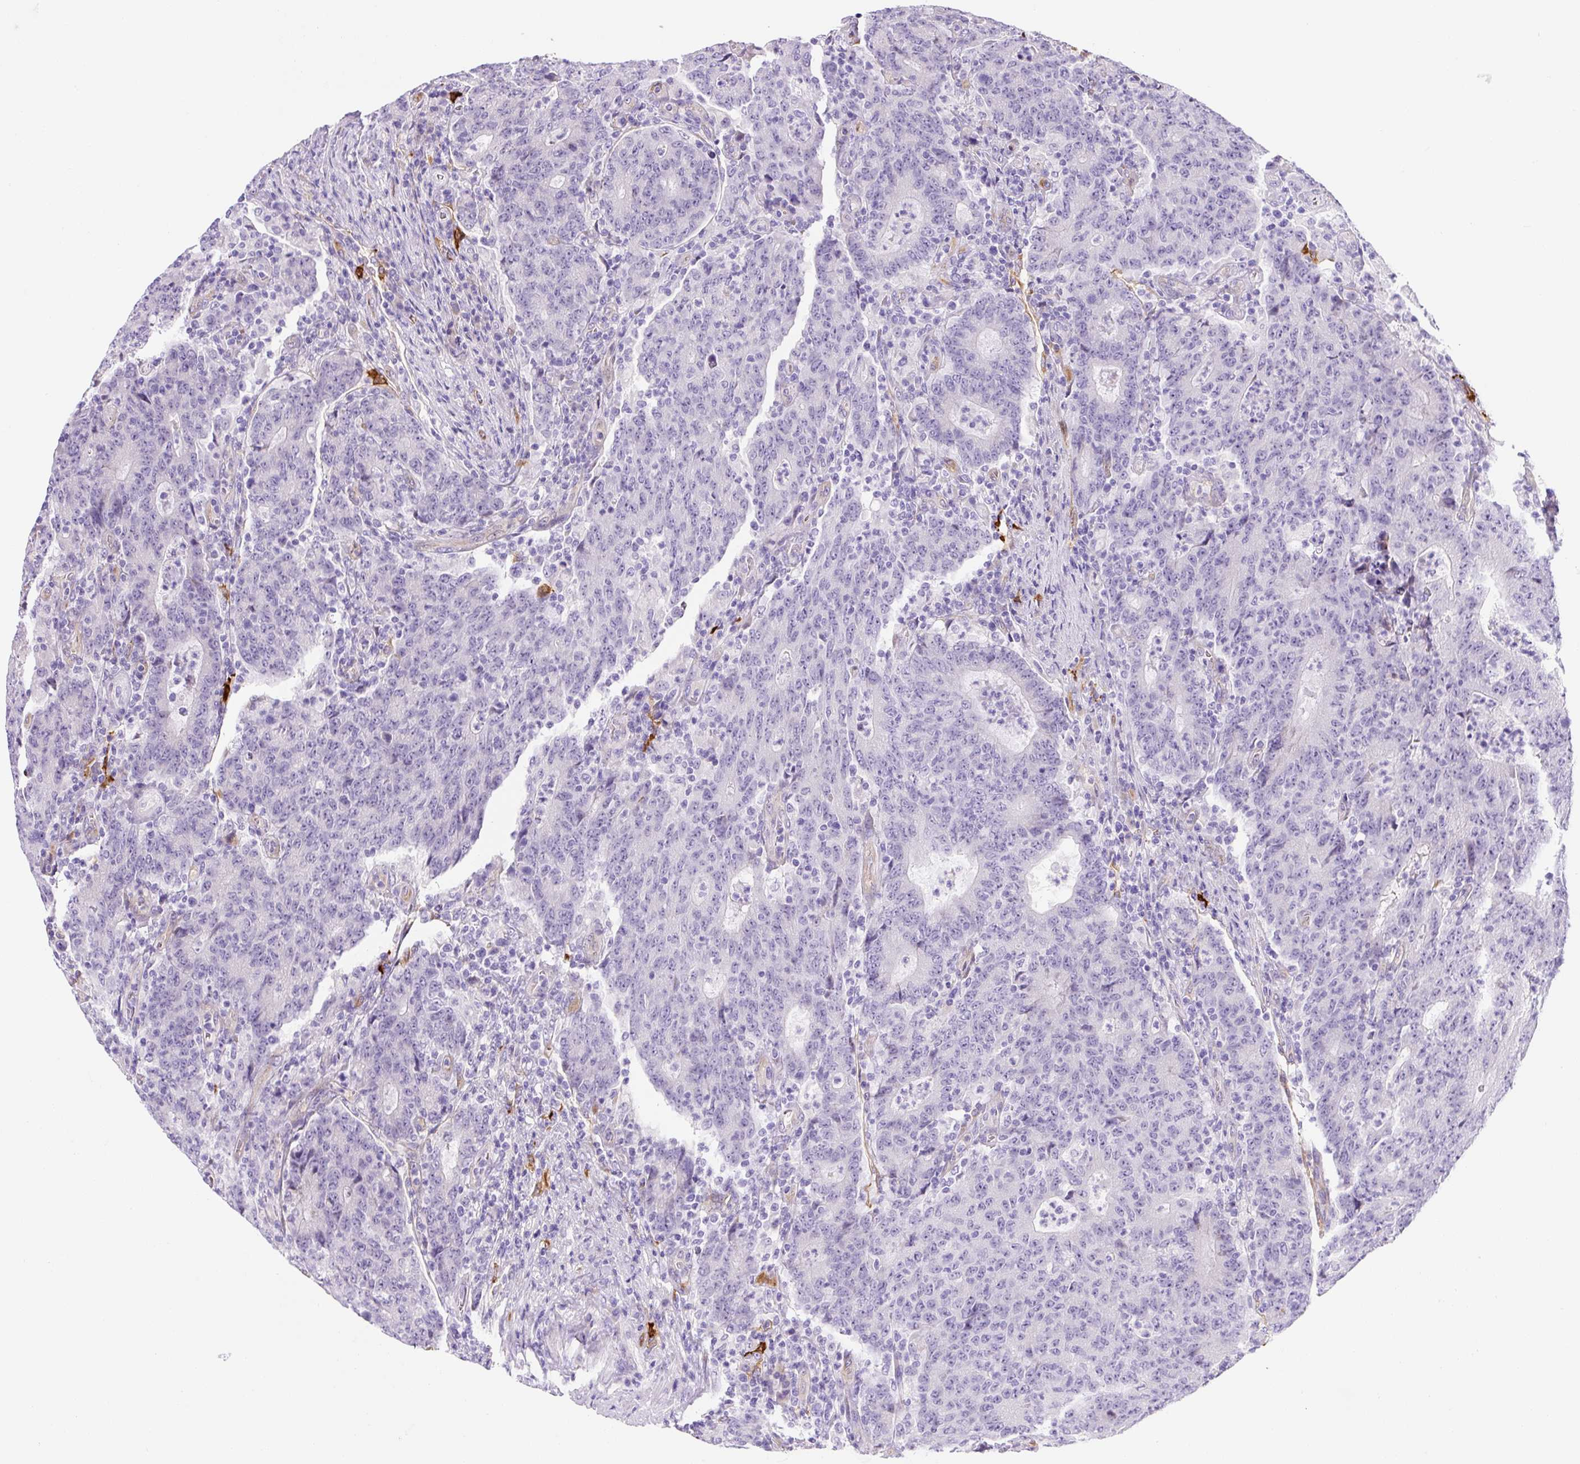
{"staining": {"intensity": "negative", "quantity": "none", "location": "none"}, "tissue": "colorectal cancer", "cell_type": "Tumor cells", "image_type": "cancer", "snomed": [{"axis": "morphology", "description": "Adenocarcinoma, NOS"}, {"axis": "topography", "description": "Colon"}], "caption": "An image of colorectal cancer (adenocarcinoma) stained for a protein shows no brown staining in tumor cells.", "gene": "ASB4", "patient": {"sex": "female", "age": 75}}